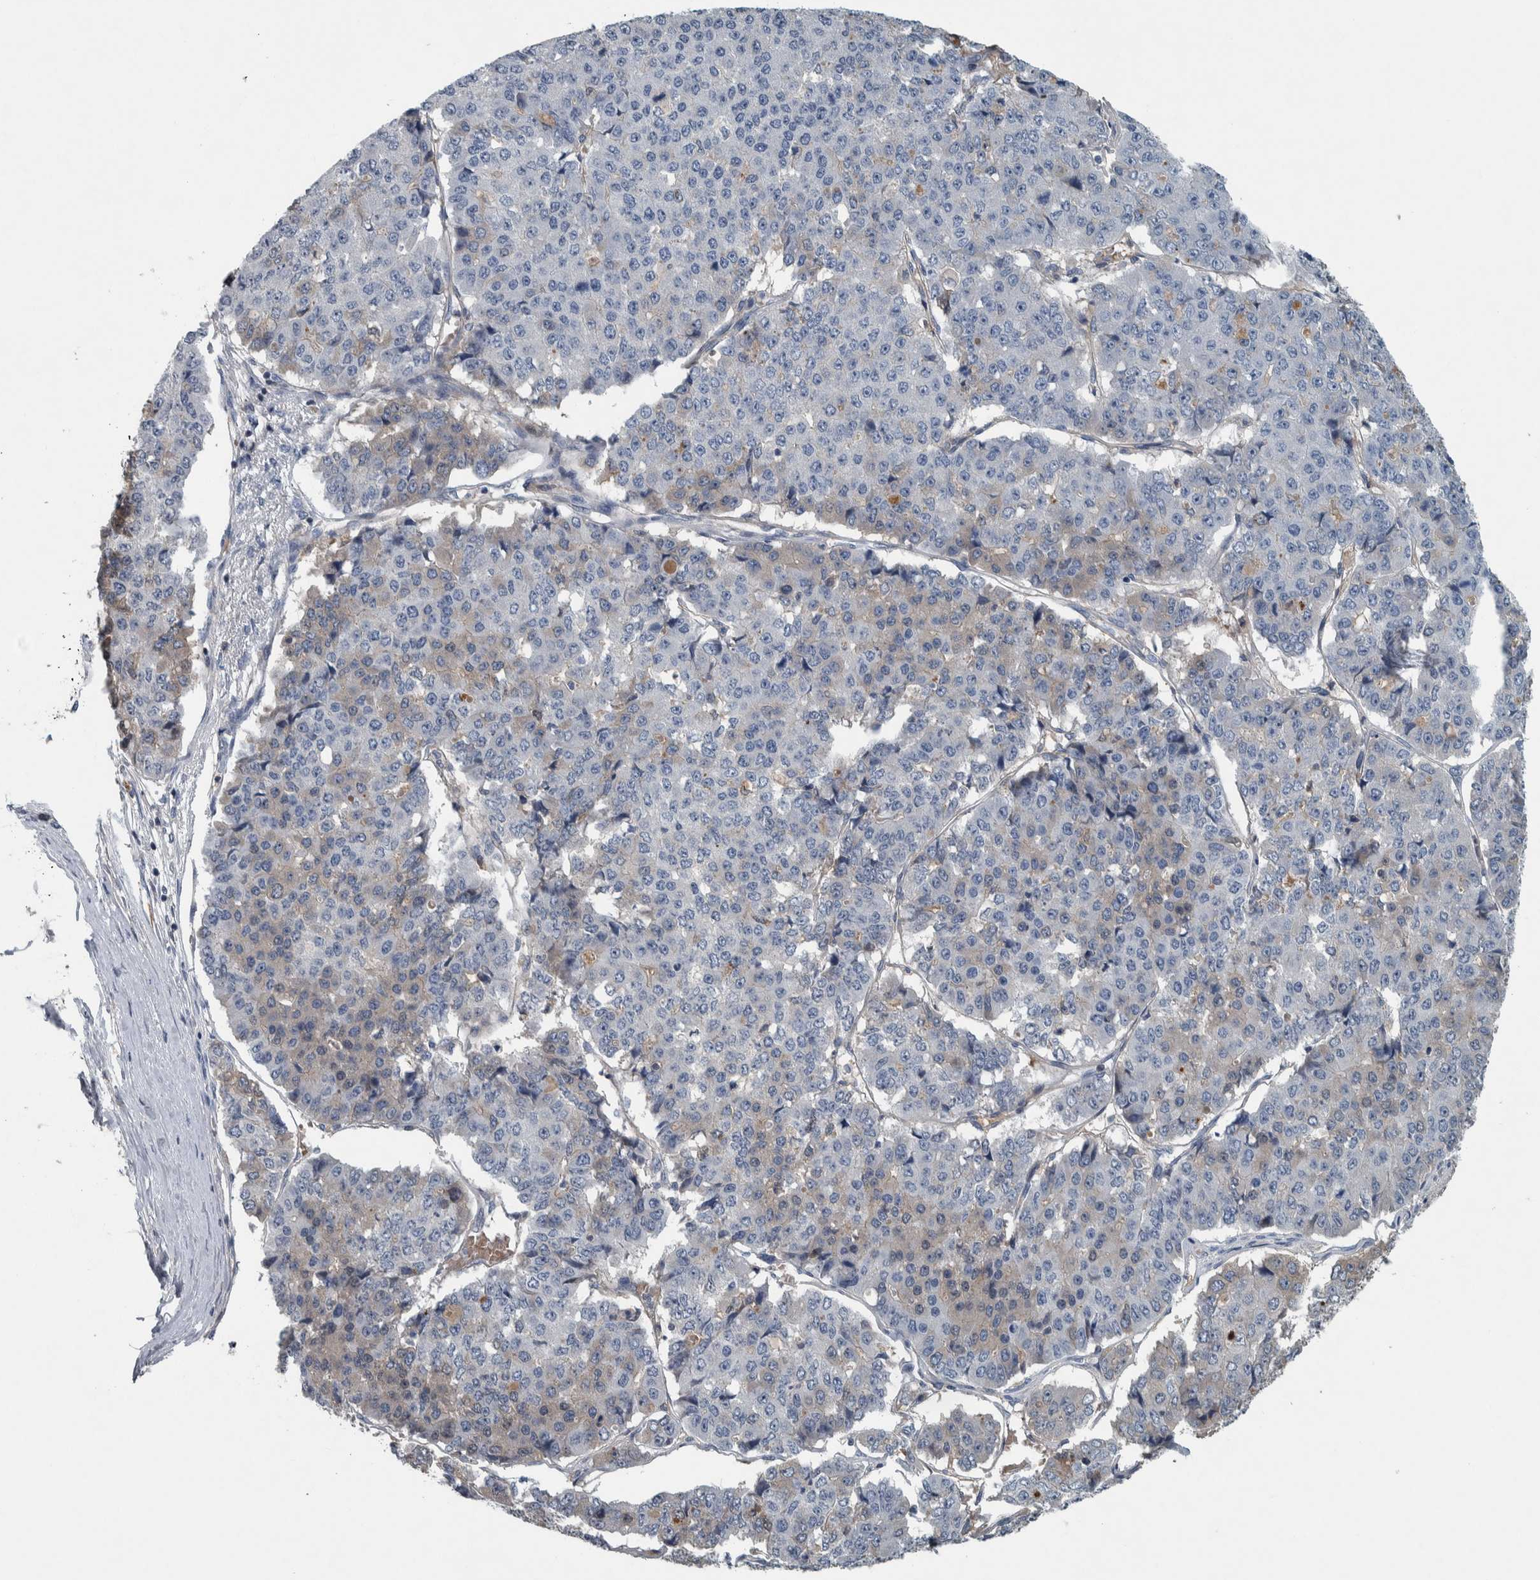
{"staining": {"intensity": "negative", "quantity": "none", "location": "none"}, "tissue": "pancreatic cancer", "cell_type": "Tumor cells", "image_type": "cancer", "snomed": [{"axis": "morphology", "description": "Adenocarcinoma, NOS"}, {"axis": "topography", "description": "Pancreas"}], "caption": "Immunohistochemistry (IHC) micrograph of neoplastic tissue: human pancreatic cancer stained with DAB displays no significant protein positivity in tumor cells.", "gene": "SERPINC1", "patient": {"sex": "male", "age": 50}}